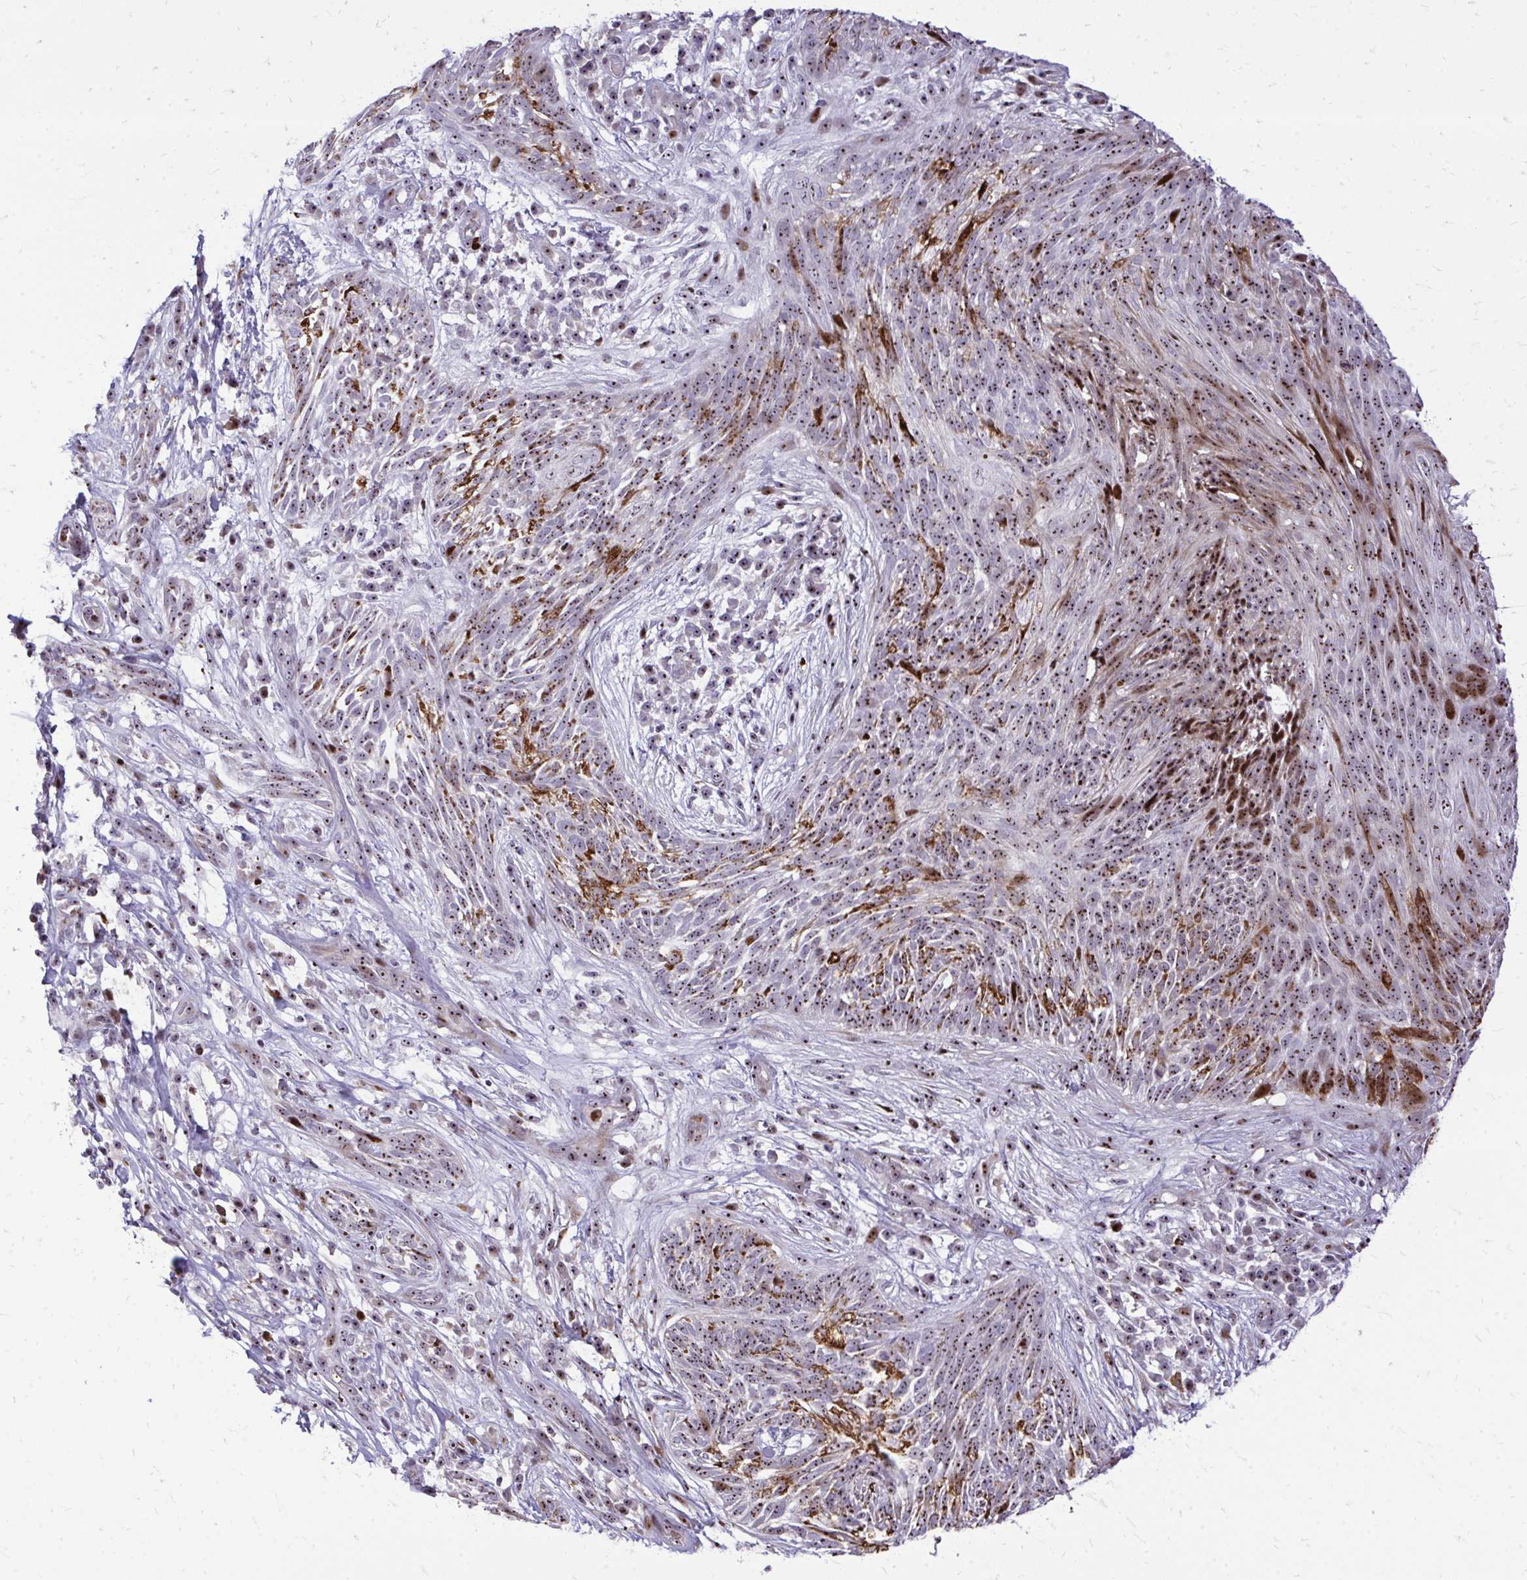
{"staining": {"intensity": "strong", "quantity": "25%-75%", "location": "cytoplasmic/membranous,nuclear"}, "tissue": "skin cancer", "cell_type": "Tumor cells", "image_type": "cancer", "snomed": [{"axis": "morphology", "description": "Basal cell carcinoma"}, {"axis": "topography", "description": "Skin"}, {"axis": "topography", "description": "Skin, foot"}], "caption": "Strong cytoplasmic/membranous and nuclear expression is present in approximately 25%-75% of tumor cells in basal cell carcinoma (skin). The protein is stained brown, and the nuclei are stained in blue (DAB (3,3'-diaminobenzidine) IHC with brightfield microscopy, high magnification).", "gene": "DLX4", "patient": {"sex": "female", "age": 86}}